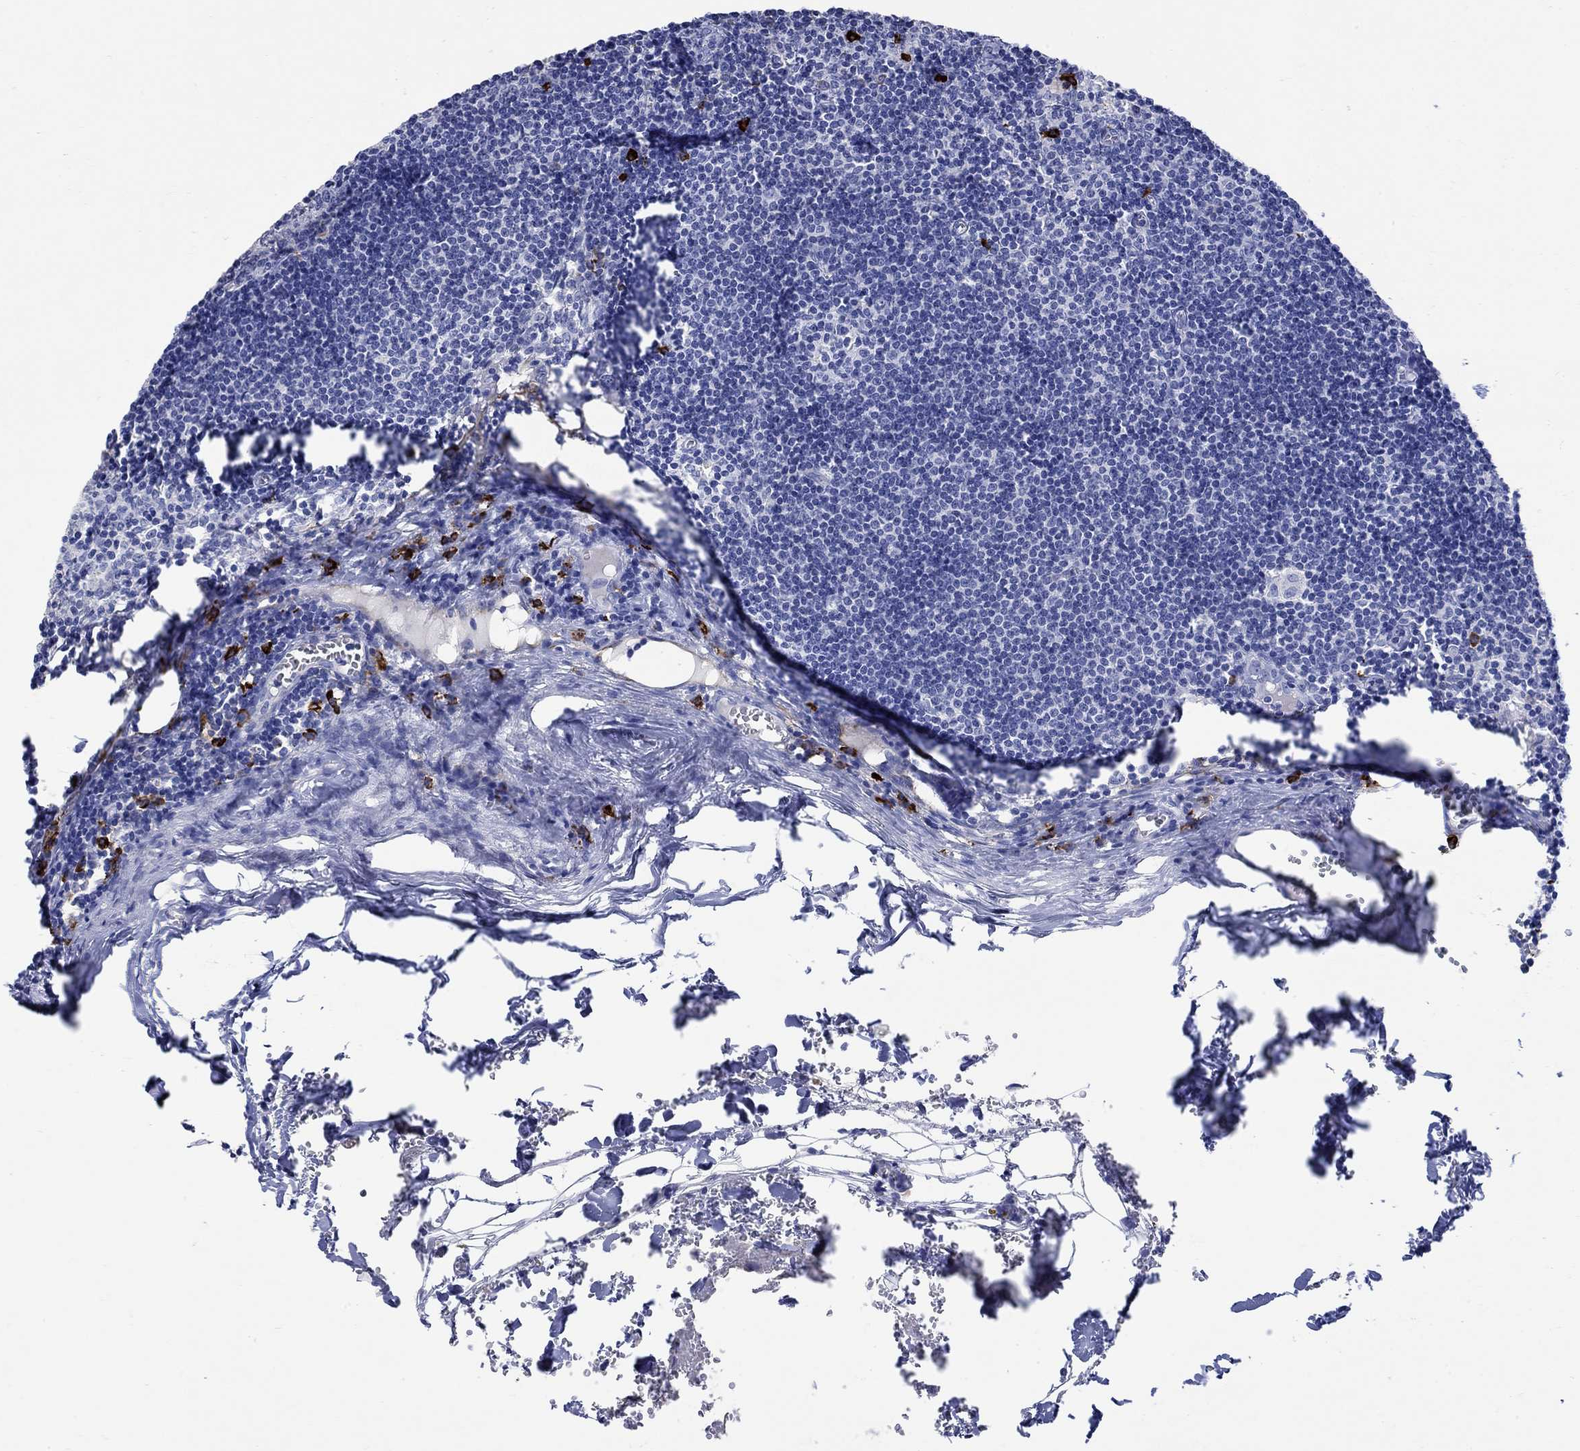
{"staining": {"intensity": "negative", "quantity": "none", "location": "none"}, "tissue": "lymph node", "cell_type": "Germinal center cells", "image_type": "normal", "snomed": [{"axis": "morphology", "description": "Normal tissue, NOS"}, {"axis": "topography", "description": "Lymph node"}], "caption": "Histopathology image shows no significant protein expression in germinal center cells of normal lymph node. The staining is performed using DAB brown chromogen with nuclei counter-stained in using hematoxylin.", "gene": "P2RY6", "patient": {"sex": "male", "age": 59}}